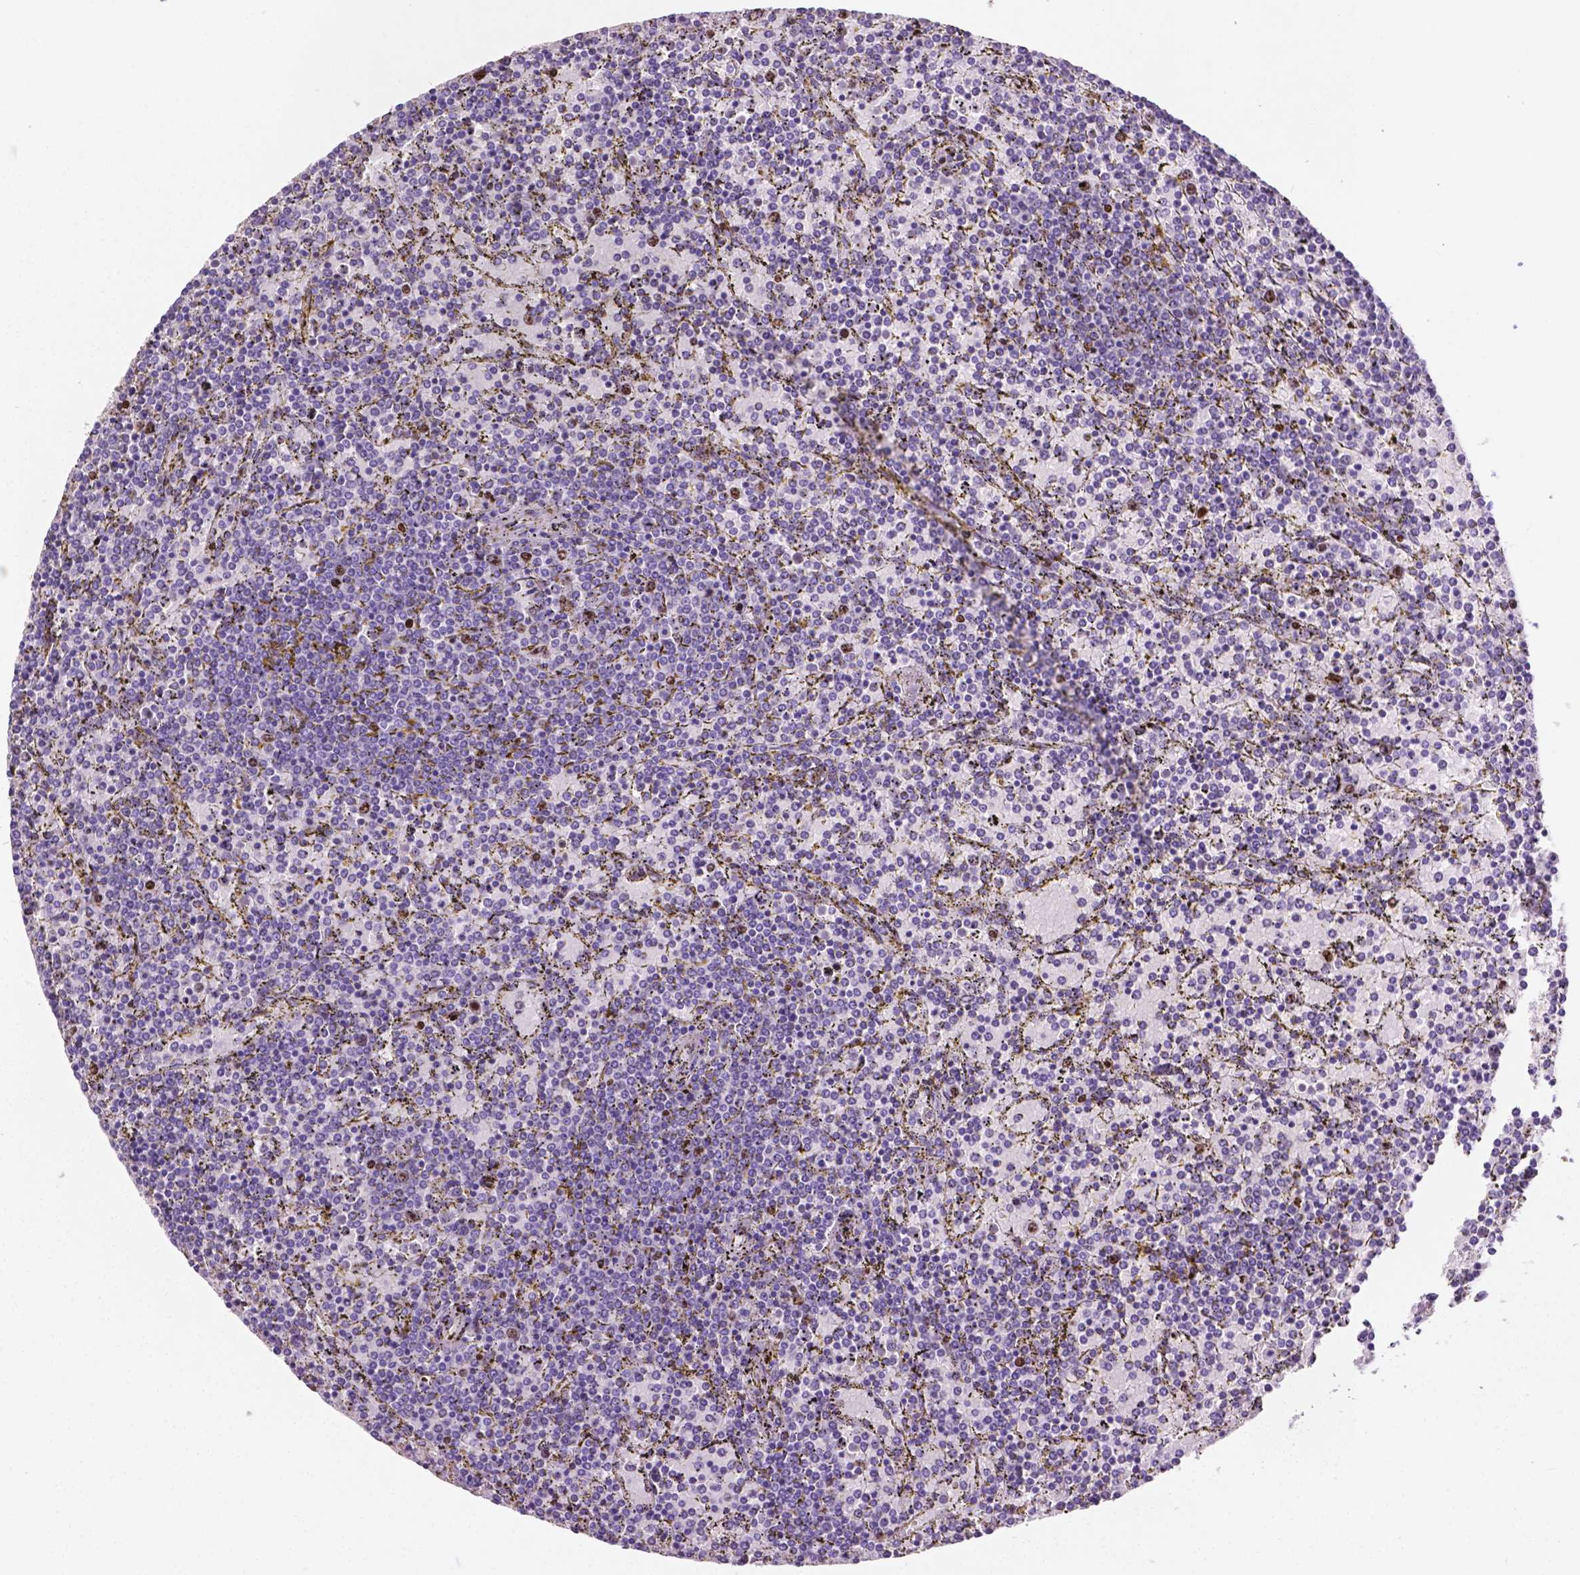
{"staining": {"intensity": "moderate", "quantity": "<25%", "location": "nuclear"}, "tissue": "lymphoma", "cell_type": "Tumor cells", "image_type": "cancer", "snomed": [{"axis": "morphology", "description": "Malignant lymphoma, non-Hodgkin's type, Low grade"}, {"axis": "topography", "description": "Spleen"}], "caption": "The immunohistochemical stain labels moderate nuclear positivity in tumor cells of malignant lymphoma, non-Hodgkin's type (low-grade) tissue.", "gene": "SIAH2", "patient": {"sex": "female", "age": 77}}